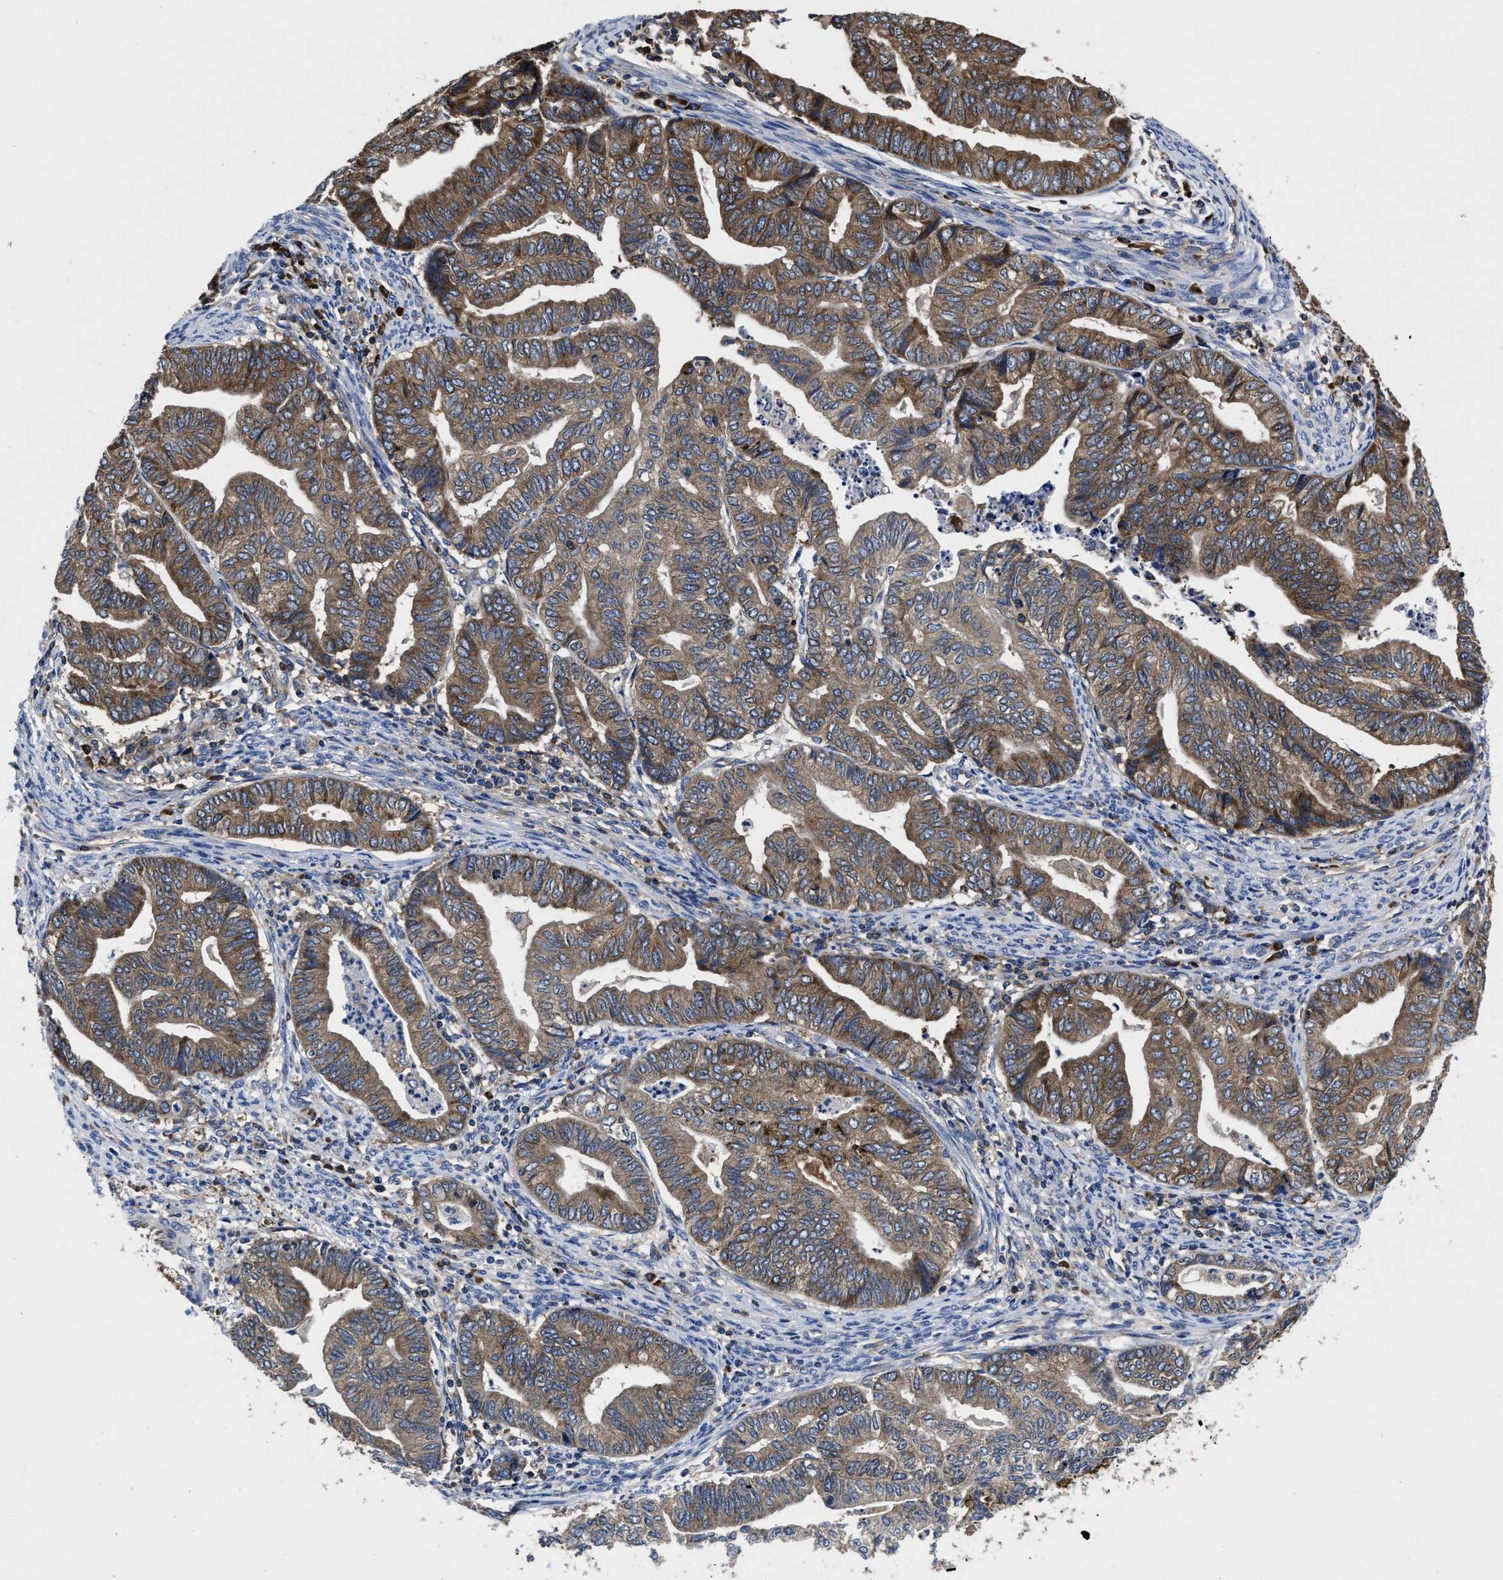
{"staining": {"intensity": "moderate", "quantity": ">75%", "location": "cytoplasmic/membranous"}, "tissue": "endometrial cancer", "cell_type": "Tumor cells", "image_type": "cancer", "snomed": [{"axis": "morphology", "description": "Adenocarcinoma, NOS"}, {"axis": "topography", "description": "Endometrium"}], "caption": "Adenocarcinoma (endometrial) tissue shows moderate cytoplasmic/membranous staining in about >75% of tumor cells, visualized by immunohistochemistry.", "gene": "YARS1", "patient": {"sex": "female", "age": 79}}